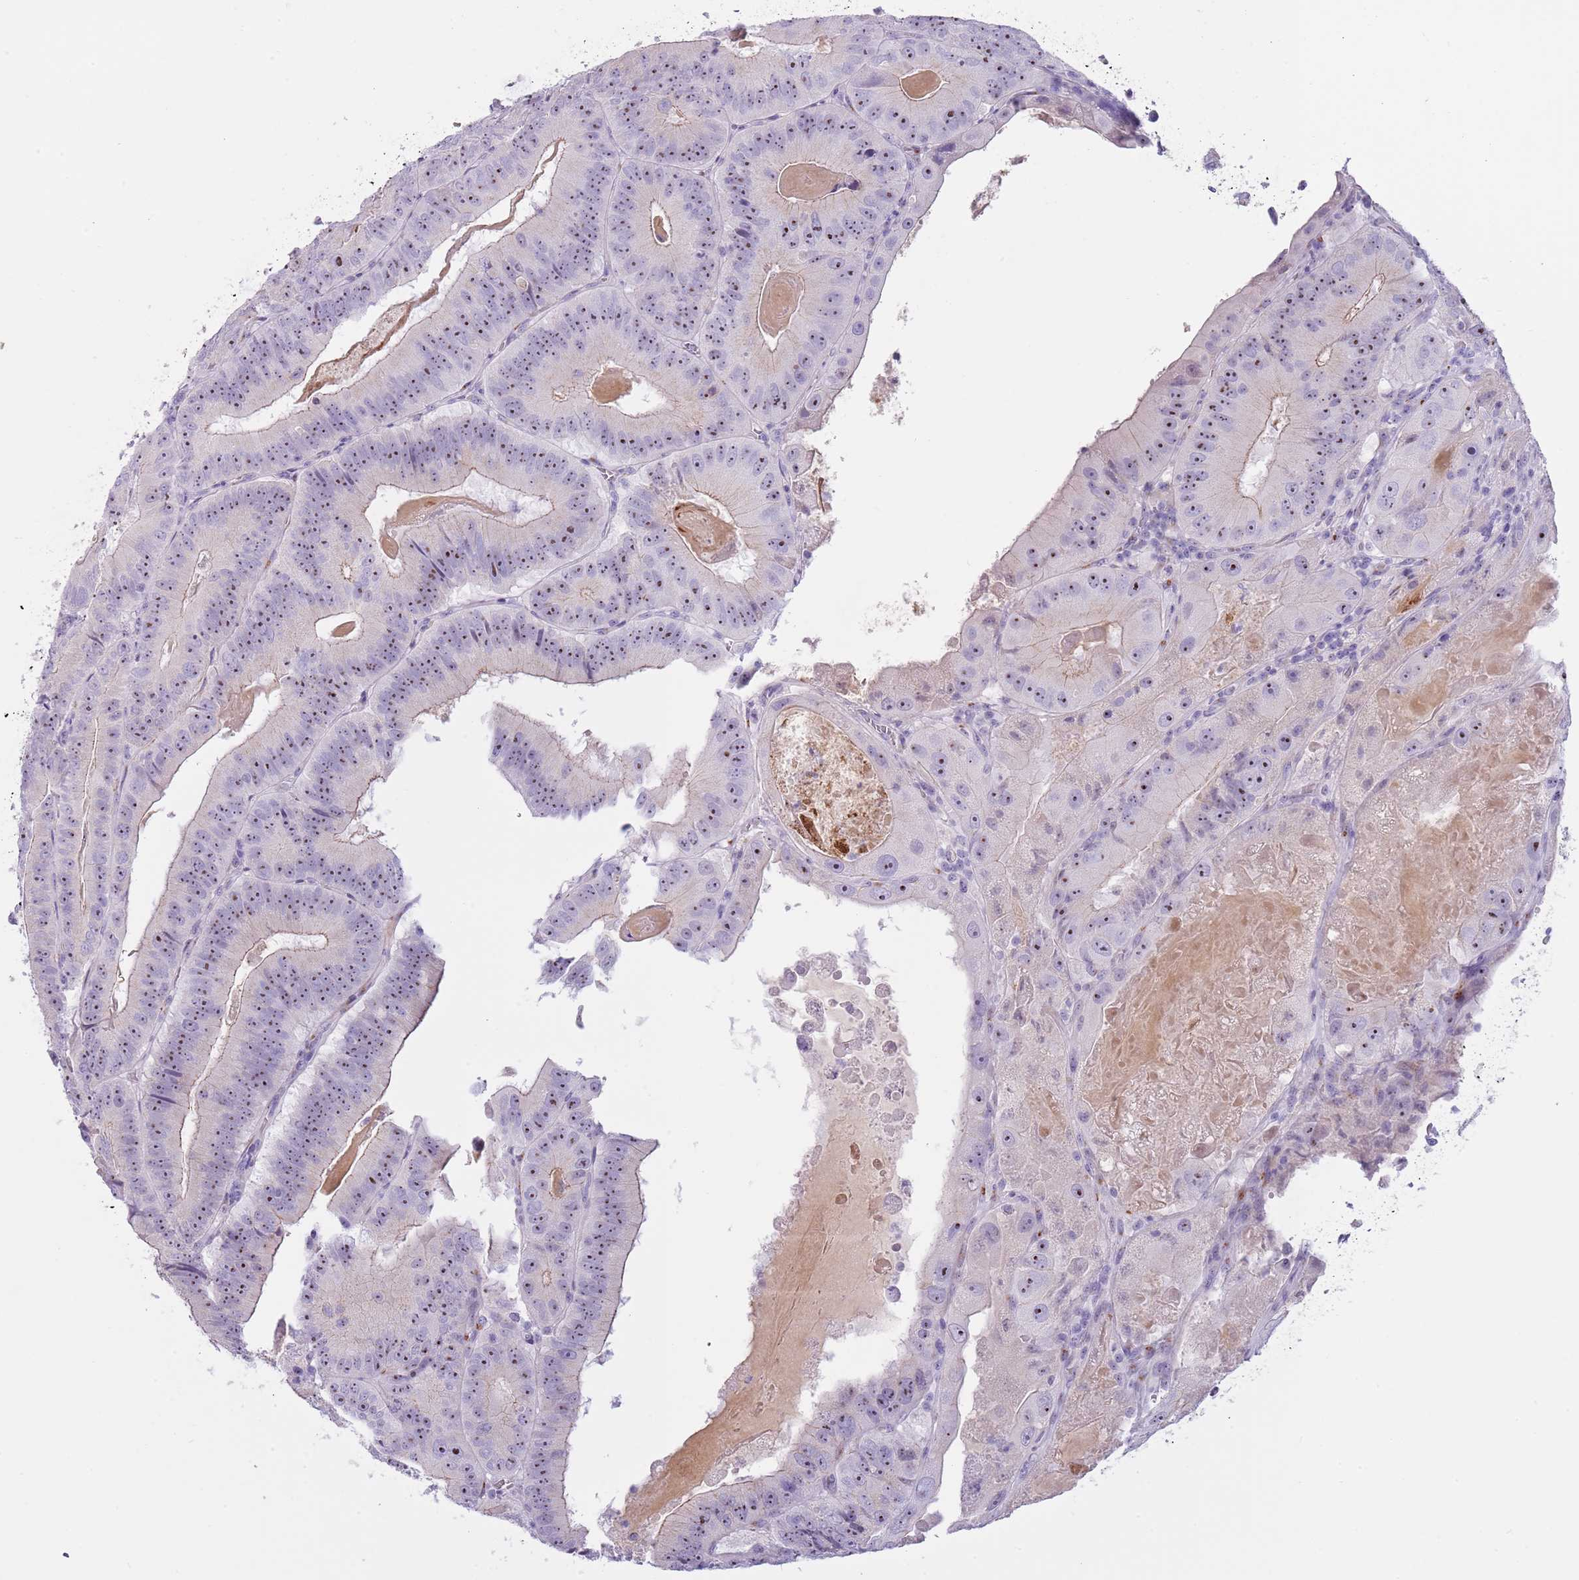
{"staining": {"intensity": "moderate", "quantity": ">75%", "location": "nuclear"}, "tissue": "colorectal cancer", "cell_type": "Tumor cells", "image_type": "cancer", "snomed": [{"axis": "morphology", "description": "Adenocarcinoma, NOS"}, {"axis": "topography", "description": "Colon"}], "caption": "A brown stain shows moderate nuclear expression of a protein in adenocarcinoma (colorectal) tumor cells.", "gene": "NBPF6", "patient": {"sex": "female", "age": 86}}